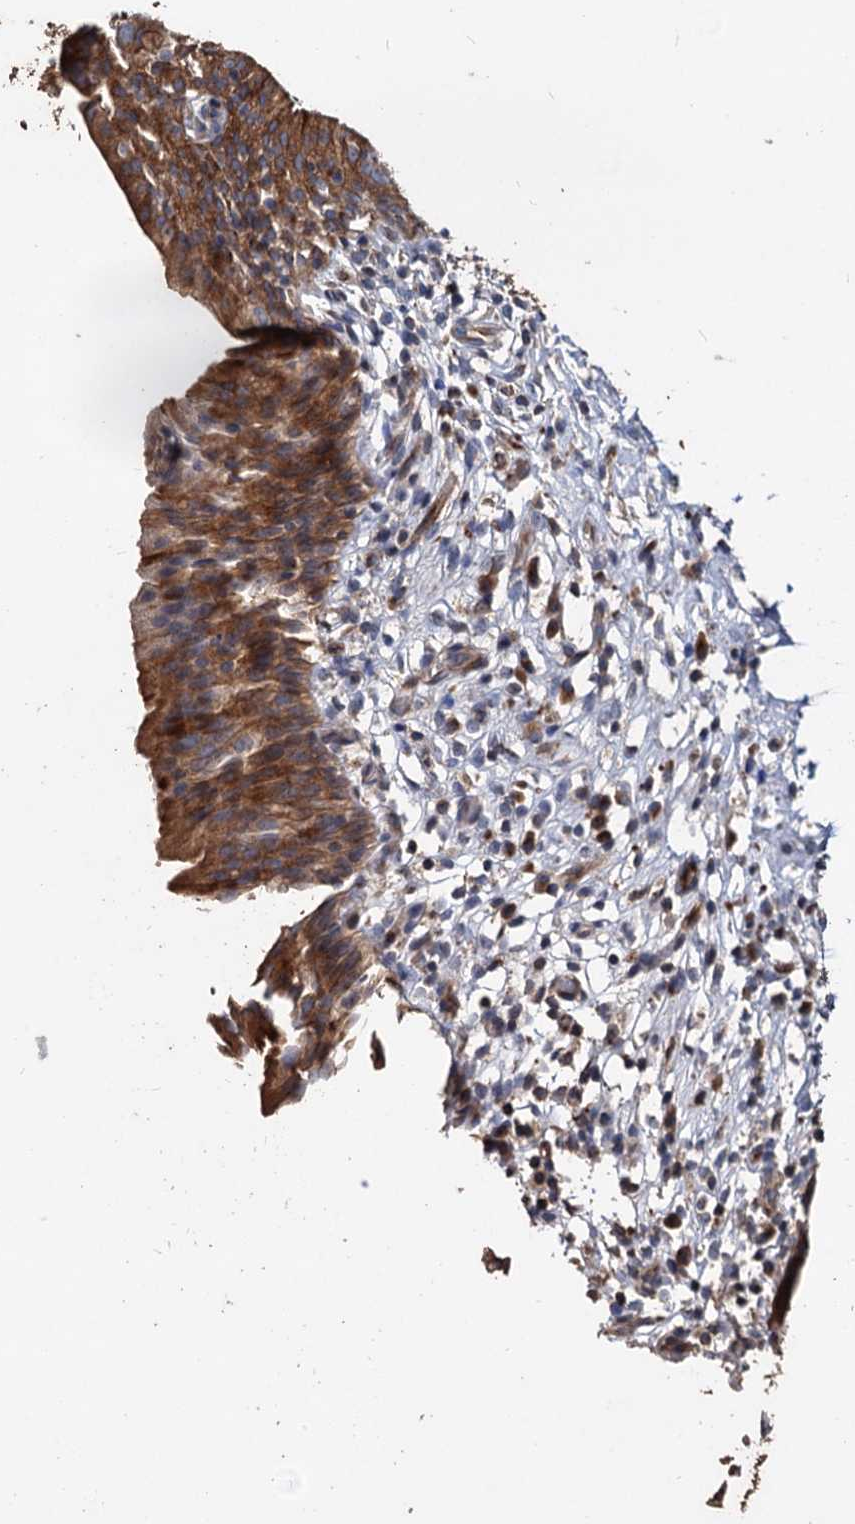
{"staining": {"intensity": "strong", "quantity": ">75%", "location": "cytoplasmic/membranous"}, "tissue": "urinary bladder", "cell_type": "Urothelial cells", "image_type": "normal", "snomed": [{"axis": "morphology", "description": "Normal tissue, NOS"}, {"axis": "morphology", "description": "Inflammation, NOS"}, {"axis": "topography", "description": "Urinary bladder"}], "caption": "IHC photomicrograph of benign urinary bladder stained for a protein (brown), which displays high levels of strong cytoplasmic/membranous expression in about >75% of urothelial cells.", "gene": "DEPDC4", "patient": {"sex": "male", "age": 63}}